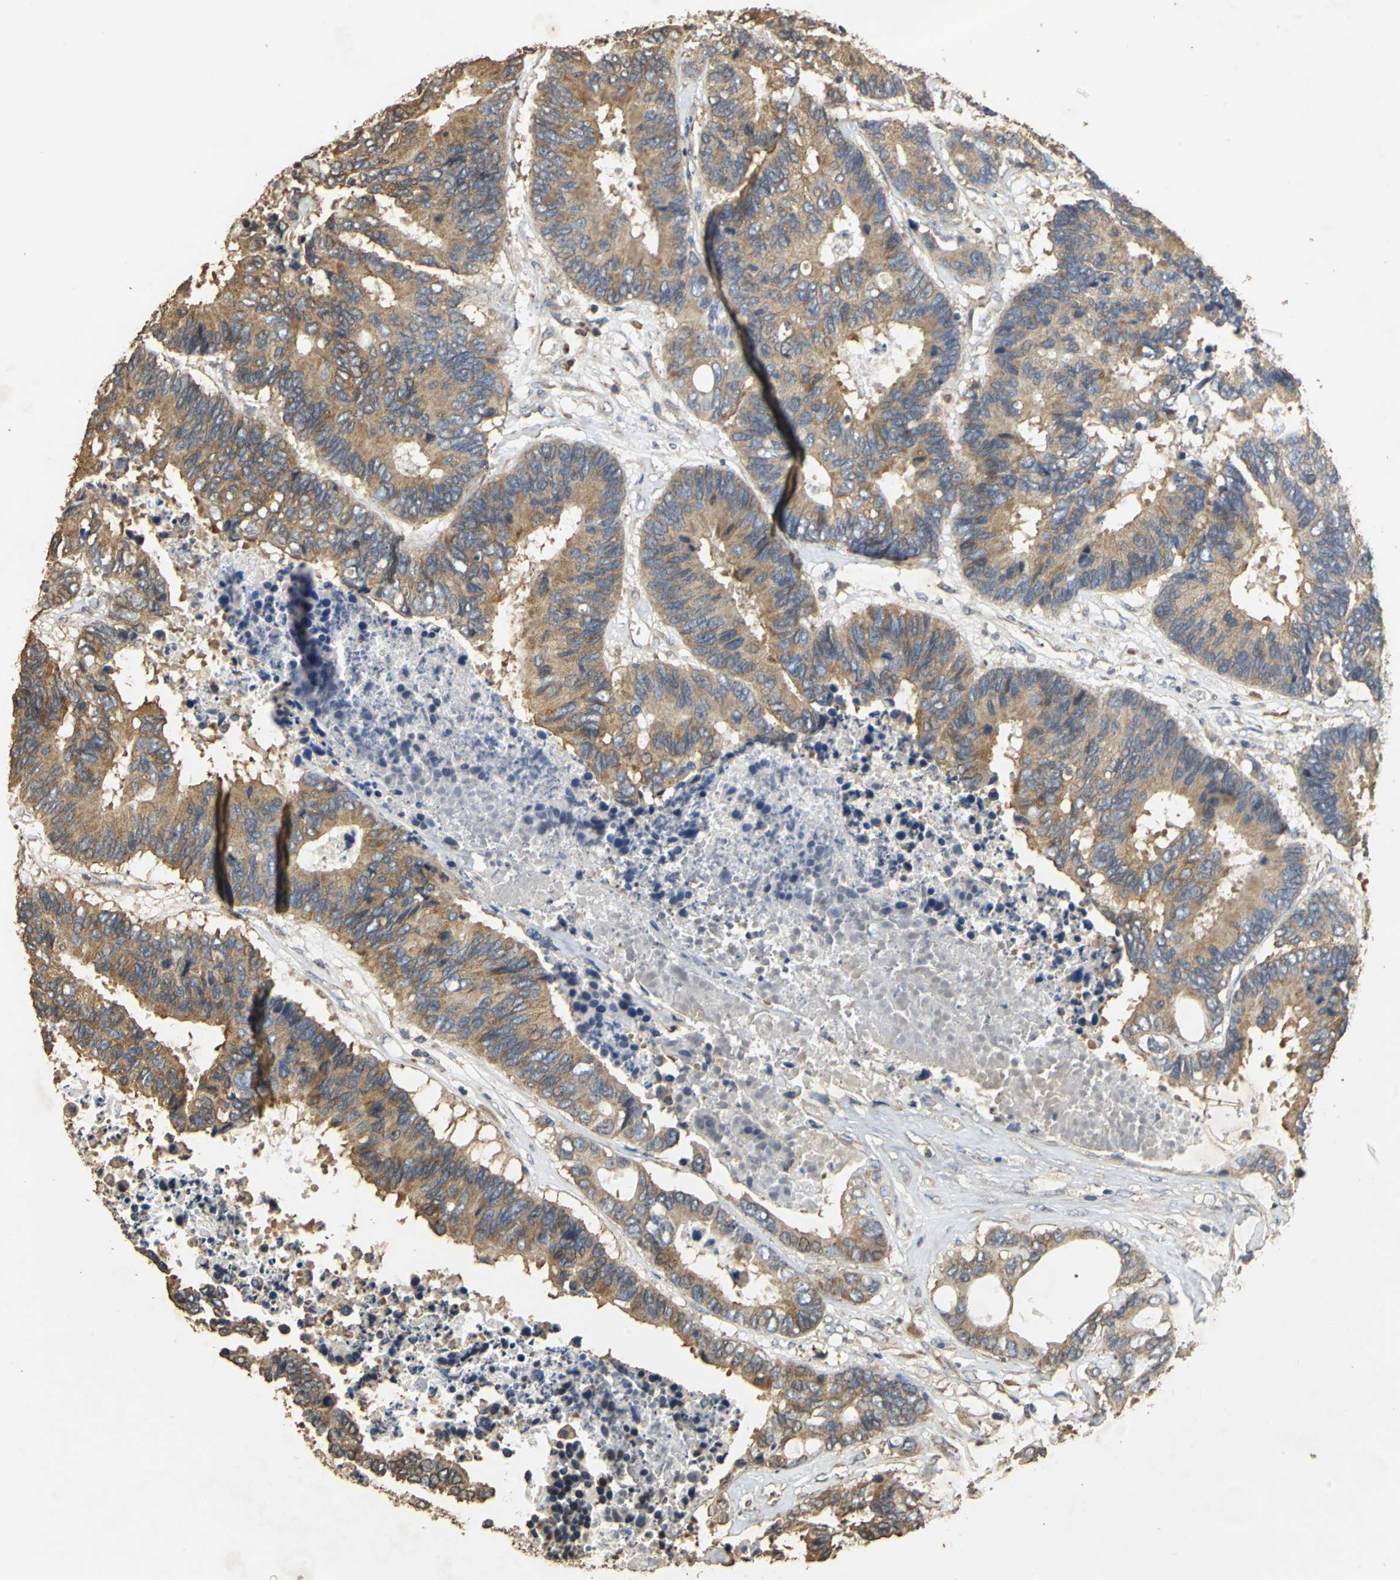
{"staining": {"intensity": "moderate", "quantity": ">75%", "location": "cytoplasmic/membranous"}, "tissue": "colorectal cancer", "cell_type": "Tumor cells", "image_type": "cancer", "snomed": [{"axis": "morphology", "description": "Adenocarcinoma, NOS"}, {"axis": "topography", "description": "Rectum"}], "caption": "DAB (3,3'-diaminobenzidine) immunohistochemical staining of adenocarcinoma (colorectal) demonstrates moderate cytoplasmic/membranous protein expression in approximately >75% of tumor cells.", "gene": "ACSL4", "patient": {"sex": "male", "age": 55}}